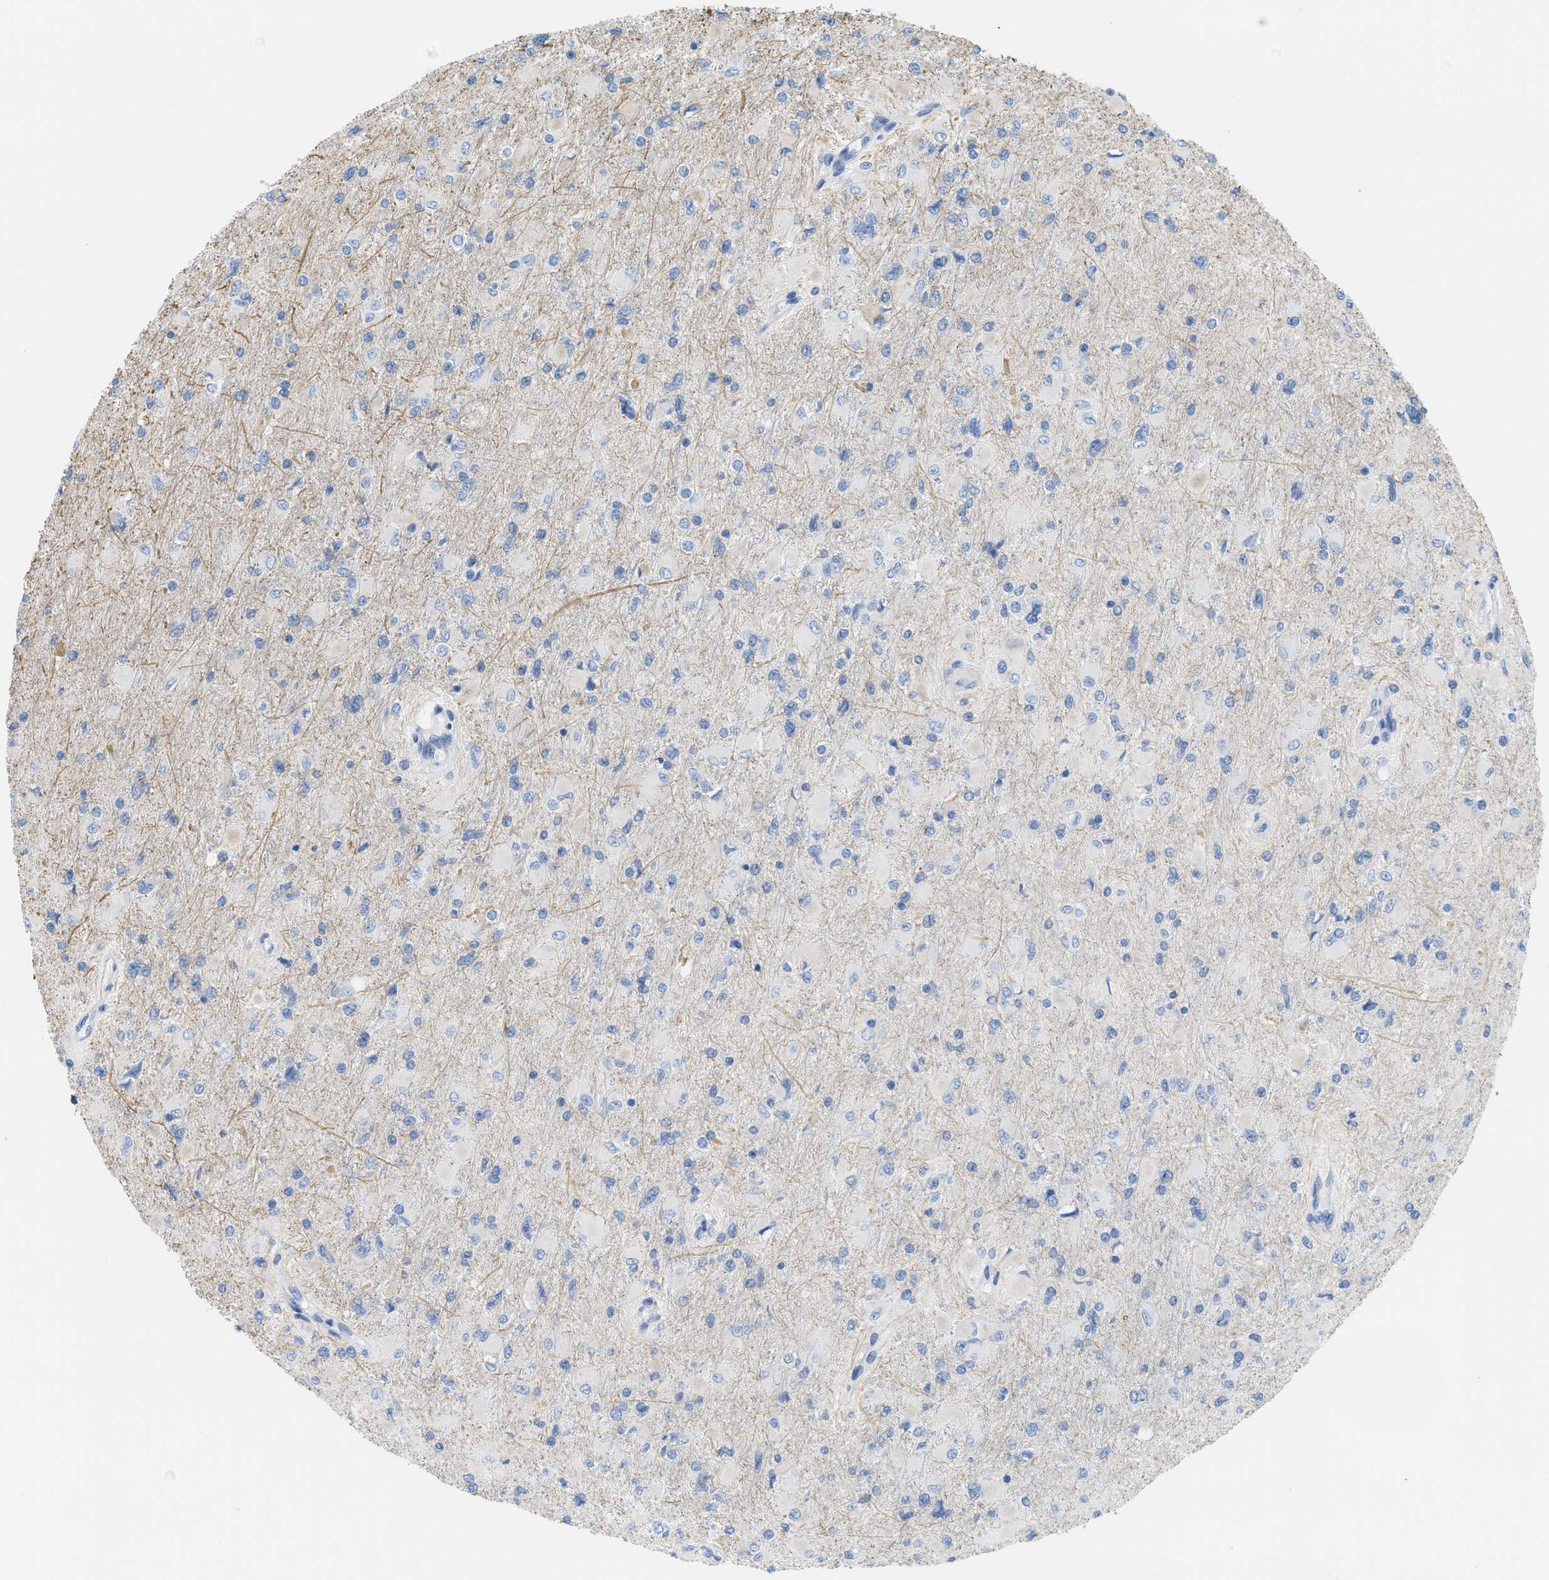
{"staining": {"intensity": "negative", "quantity": "none", "location": "none"}, "tissue": "glioma", "cell_type": "Tumor cells", "image_type": "cancer", "snomed": [{"axis": "morphology", "description": "Glioma, malignant, High grade"}, {"axis": "topography", "description": "Cerebral cortex"}], "caption": "Tumor cells show no significant staining in glioma.", "gene": "SLC12A1", "patient": {"sex": "female", "age": 36}}